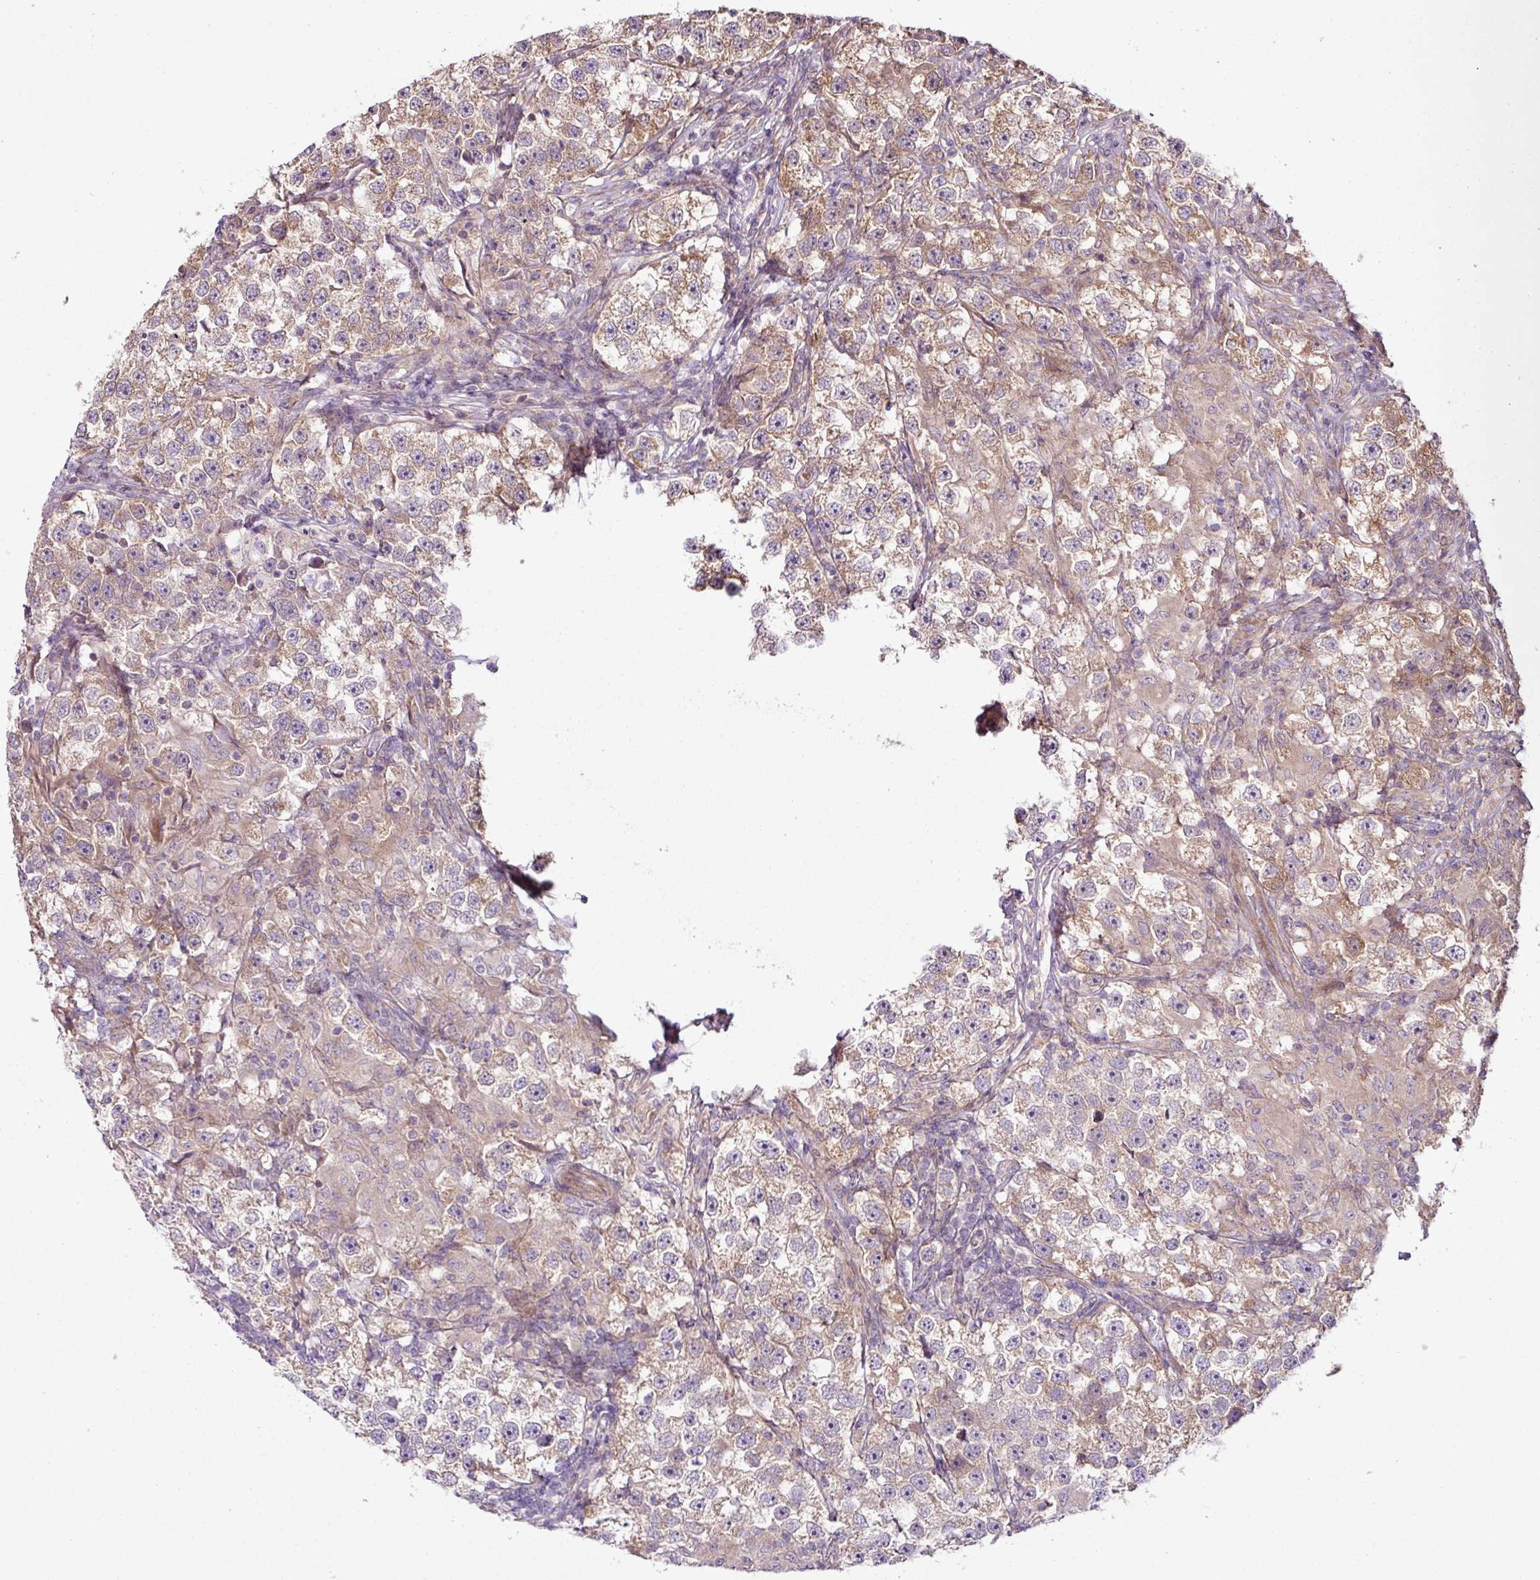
{"staining": {"intensity": "weak", "quantity": ">75%", "location": "cytoplasmic/membranous"}, "tissue": "testis cancer", "cell_type": "Tumor cells", "image_type": "cancer", "snomed": [{"axis": "morphology", "description": "Seminoma, NOS"}, {"axis": "topography", "description": "Testis"}], "caption": "Immunohistochemical staining of human seminoma (testis) shows low levels of weak cytoplasmic/membranous protein staining in approximately >75% of tumor cells.", "gene": "COX18", "patient": {"sex": "male", "age": 46}}